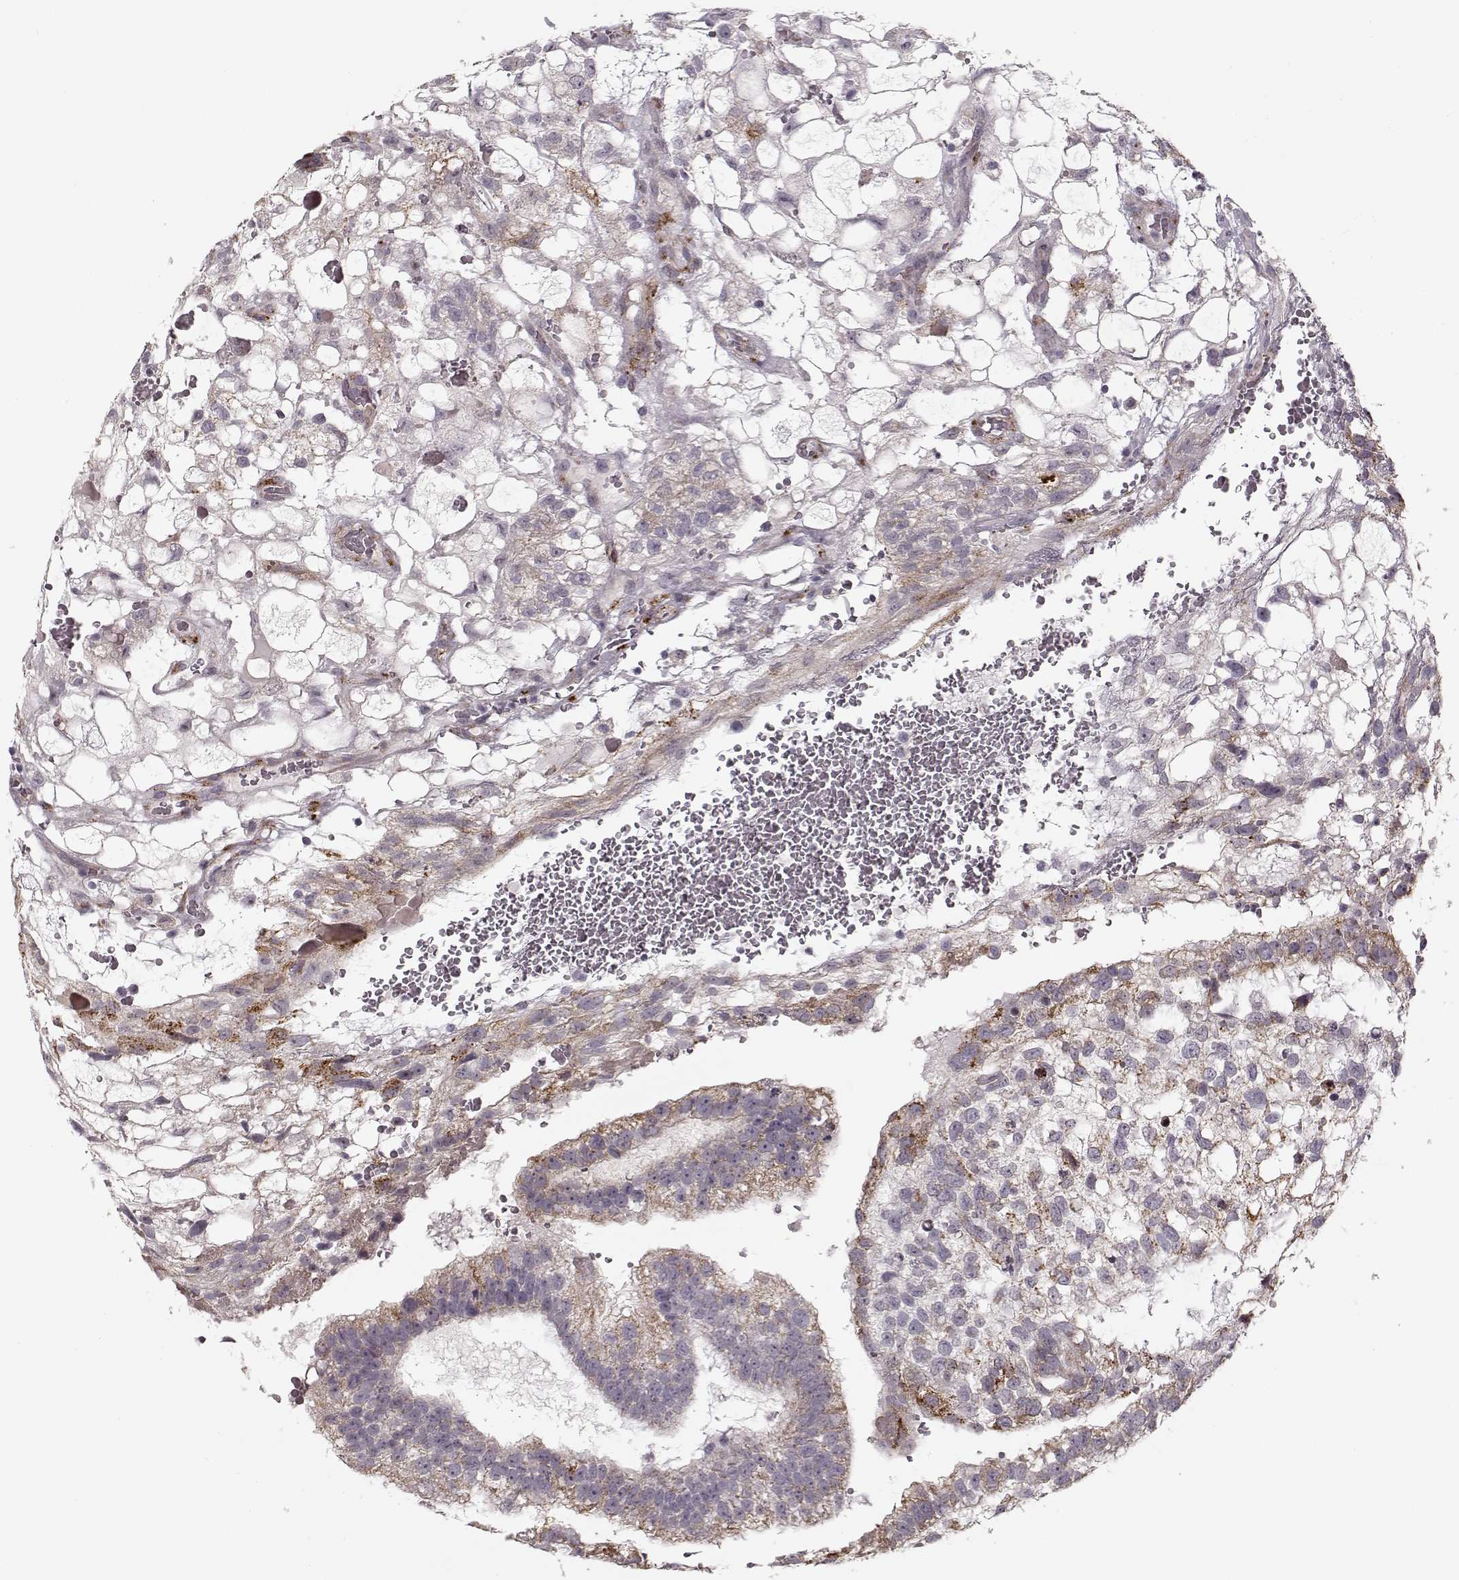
{"staining": {"intensity": "negative", "quantity": "none", "location": "none"}, "tissue": "testis cancer", "cell_type": "Tumor cells", "image_type": "cancer", "snomed": [{"axis": "morphology", "description": "Normal tissue, NOS"}, {"axis": "morphology", "description": "Carcinoma, Embryonal, NOS"}, {"axis": "topography", "description": "Testis"}, {"axis": "topography", "description": "Epididymis"}], "caption": "An IHC image of testis cancer (embryonal carcinoma) is shown. There is no staining in tumor cells of testis cancer (embryonal carcinoma).", "gene": "LAMB2", "patient": {"sex": "male", "age": 32}}